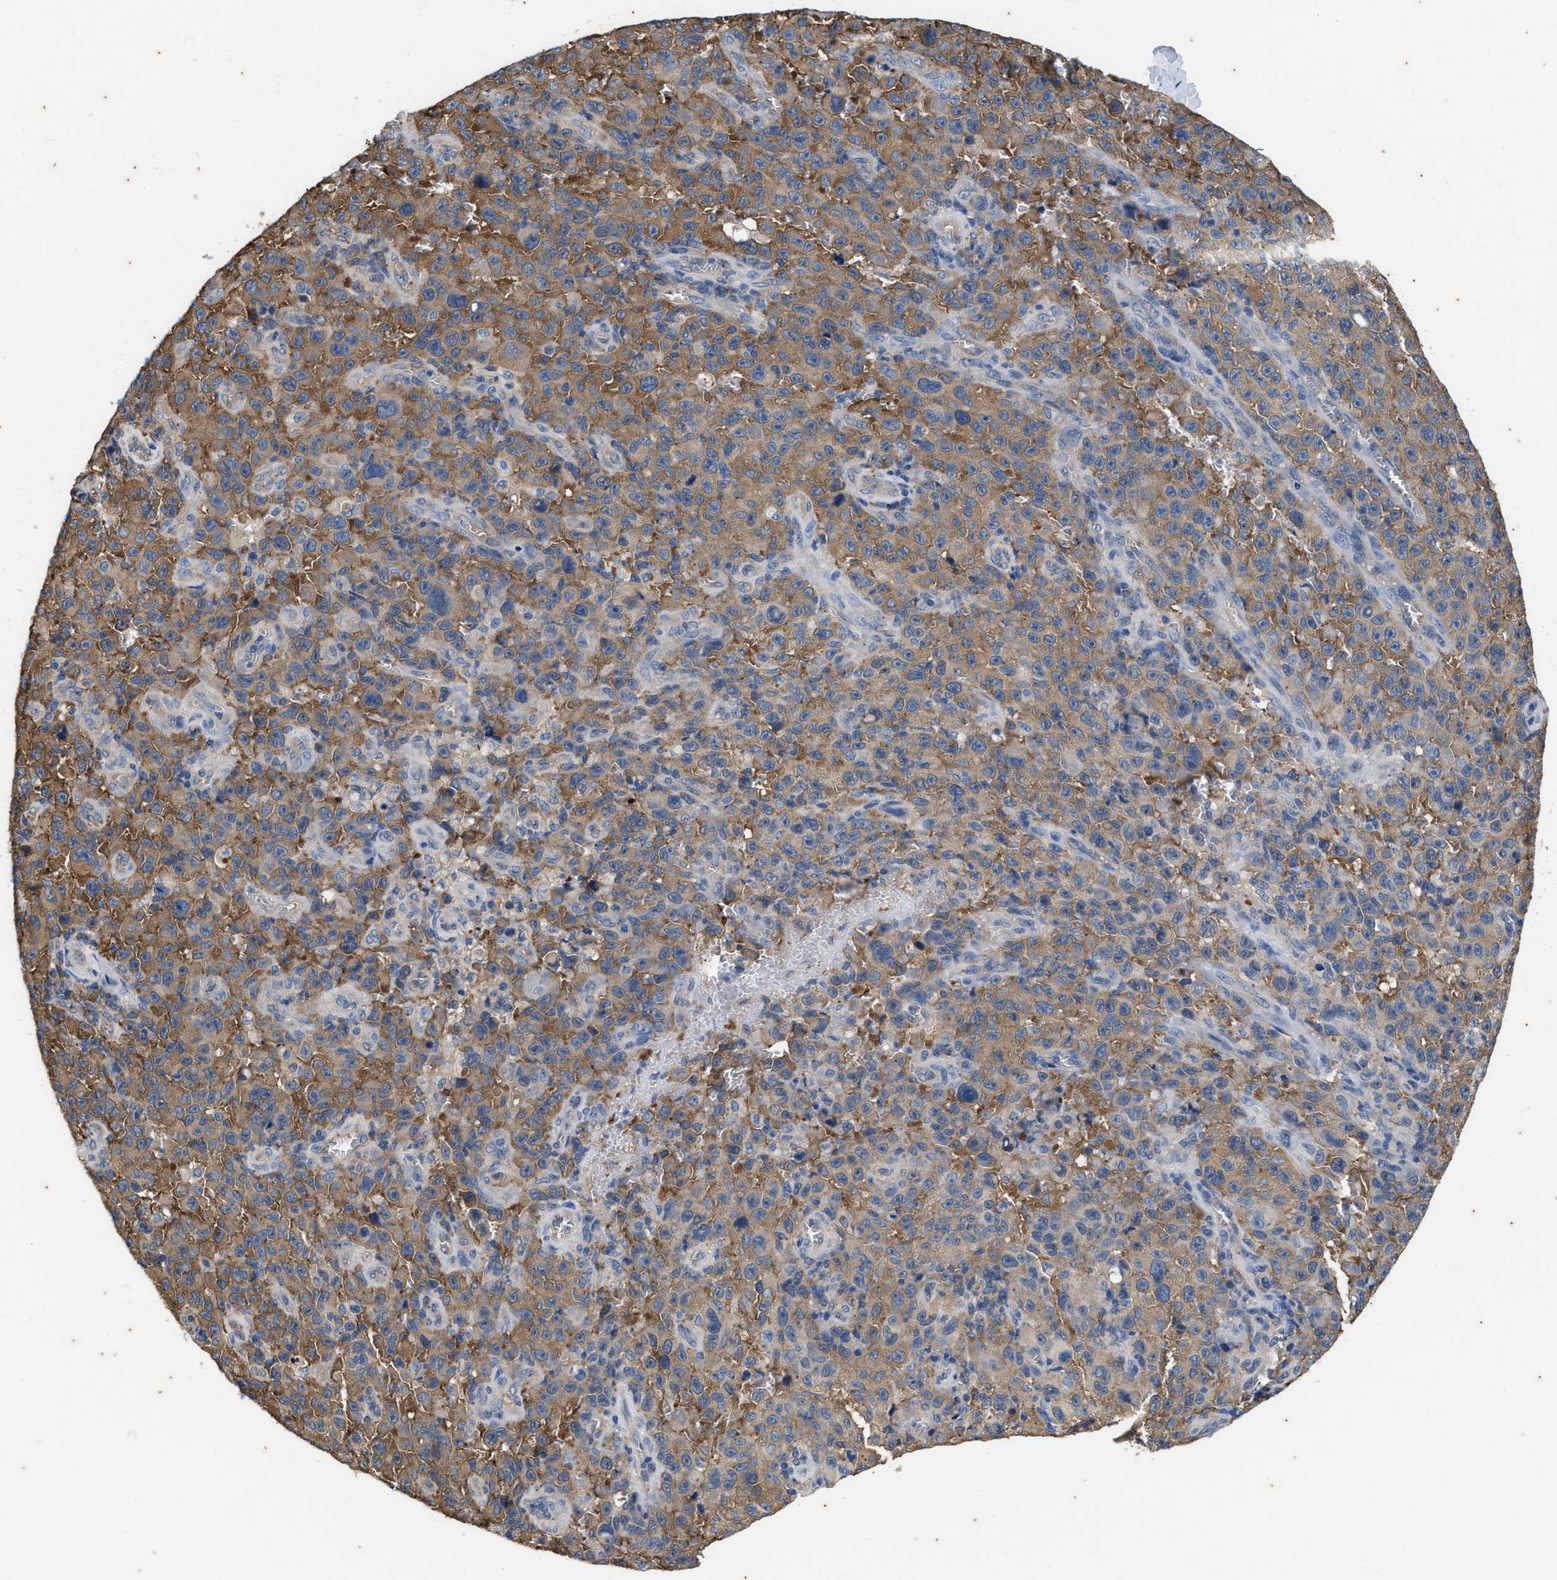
{"staining": {"intensity": "moderate", "quantity": ">75%", "location": "cytoplasmic/membranous"}, "tissue": "melanoma", "cell_type": "Tumor cells", "image_type": "cancer", "snomed": [{"axis": "morphology", "description": "Malignant melanoma, NOS"}, {"axis": "topography", "description": "Skin"}], "caption": "Malignant melanoma stained for a protein (brown) demonstrates moderate cytoplasmic/membranous positive staining in about >75% of tumor cells.", "gene": "COX19", "patient": {"sex": "female", "age": 82}}